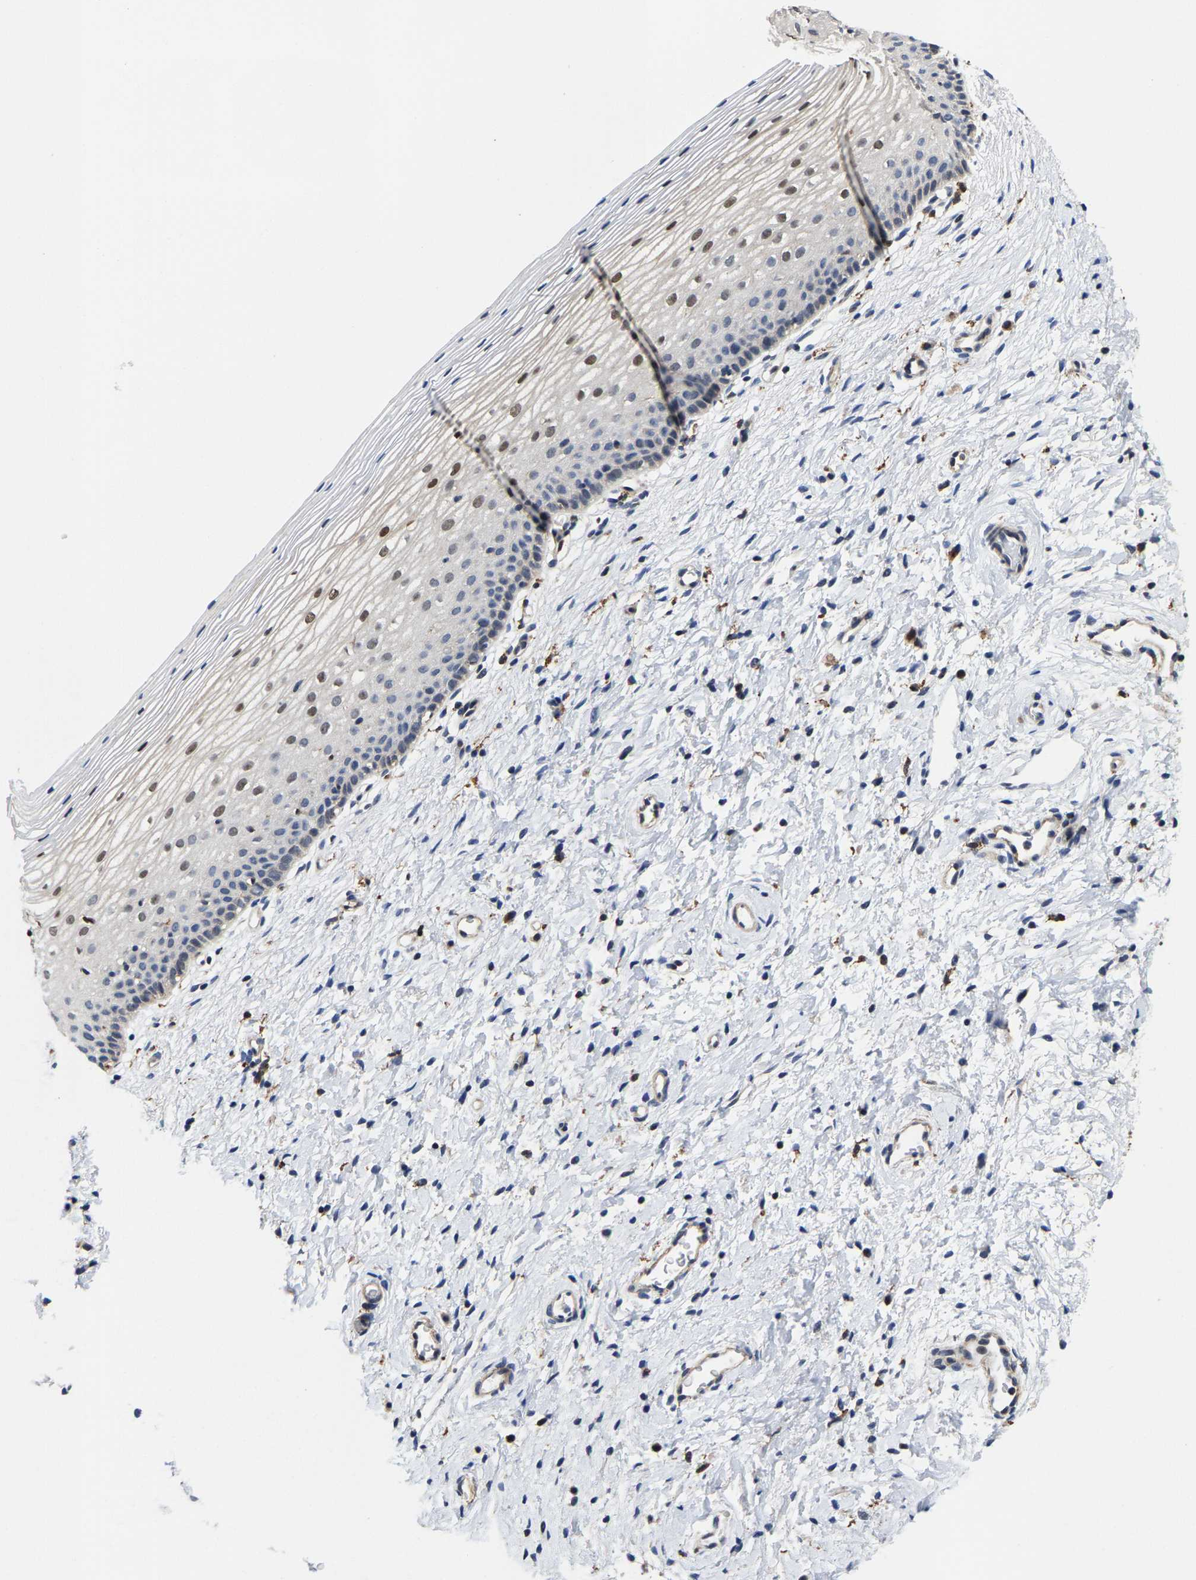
{"staining": {"intensity": "moderate", "quantity": ">75%", "location": "cytoplasmic/membranous"}, "tissue": "cervix", "cell_type": "Glandular cells", "image_type": "normal", "snomed": [{"axis": "morphology", "description": "Normal tissue, NOS"}, {"axis": "topography", "description": "Cervix"}], "caption": "Immunohistochemical staining of benign human cervix displays >75% levels of moderate cytoplasmic/membranous protein expression in about >75% of glandular cells.", "gene": "PFKFB3", "patient": {"sex": "female", "age": 72}}